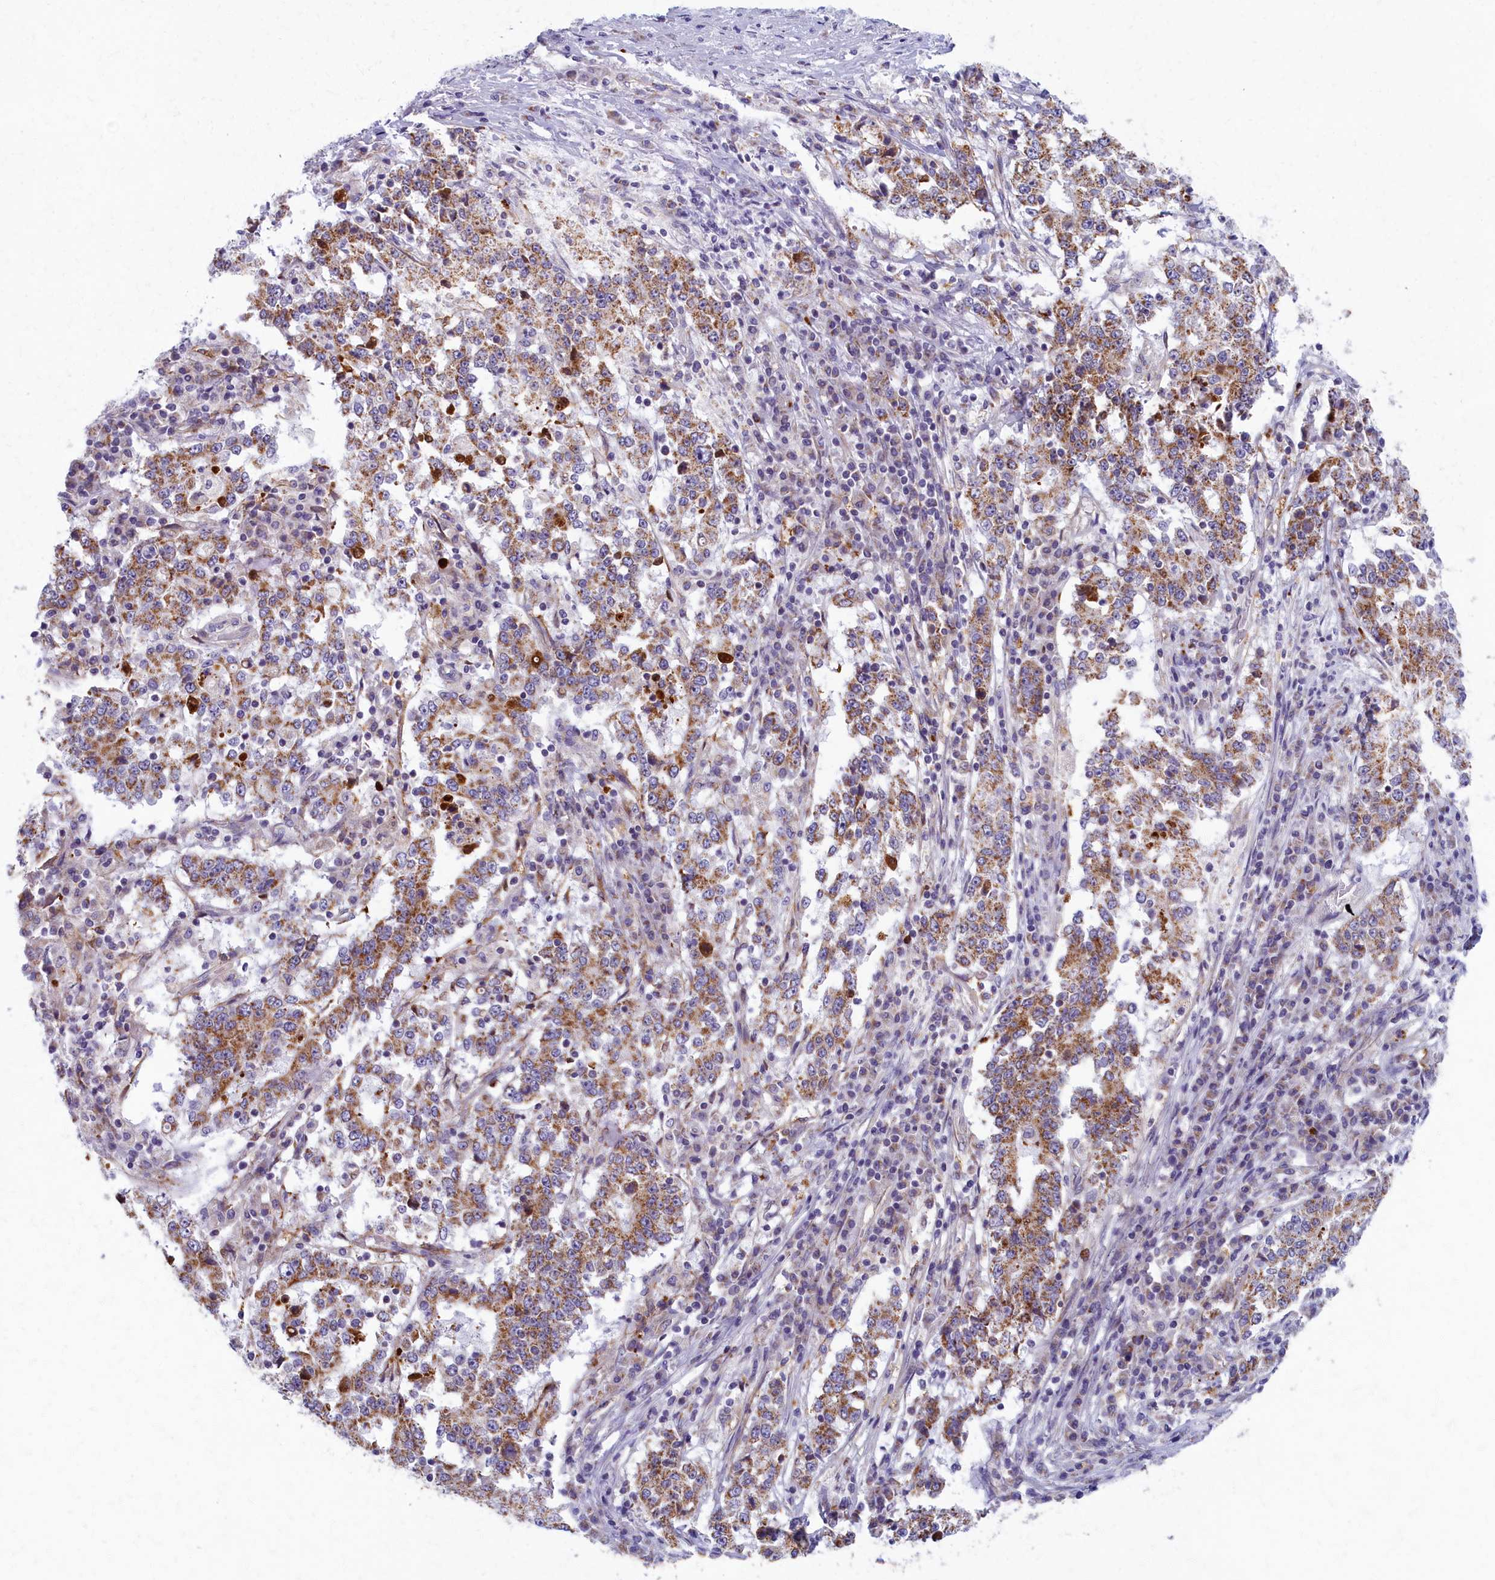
{"staining": {"intensity": "moderate", "quantity": ">75%", "location": "cytoplasmic/membranous"}, "tissue": "stomach cancer", "cell_type": "Tumor cells", "image_type": "cancer", "snomed": [{"axis": "morphology", "description": "Adenocarcinoma, NOS"}, {"axis": "topography", "description": "Stomach"}], "caption": "Immunohistochemistry of stomach cancer displays medium levels of moderate cytoplasmic/membranous positivity in approximately >75% of tumor cells.", "gene": "MRPS25", "patient": {"sex": "male", "age": 59}}